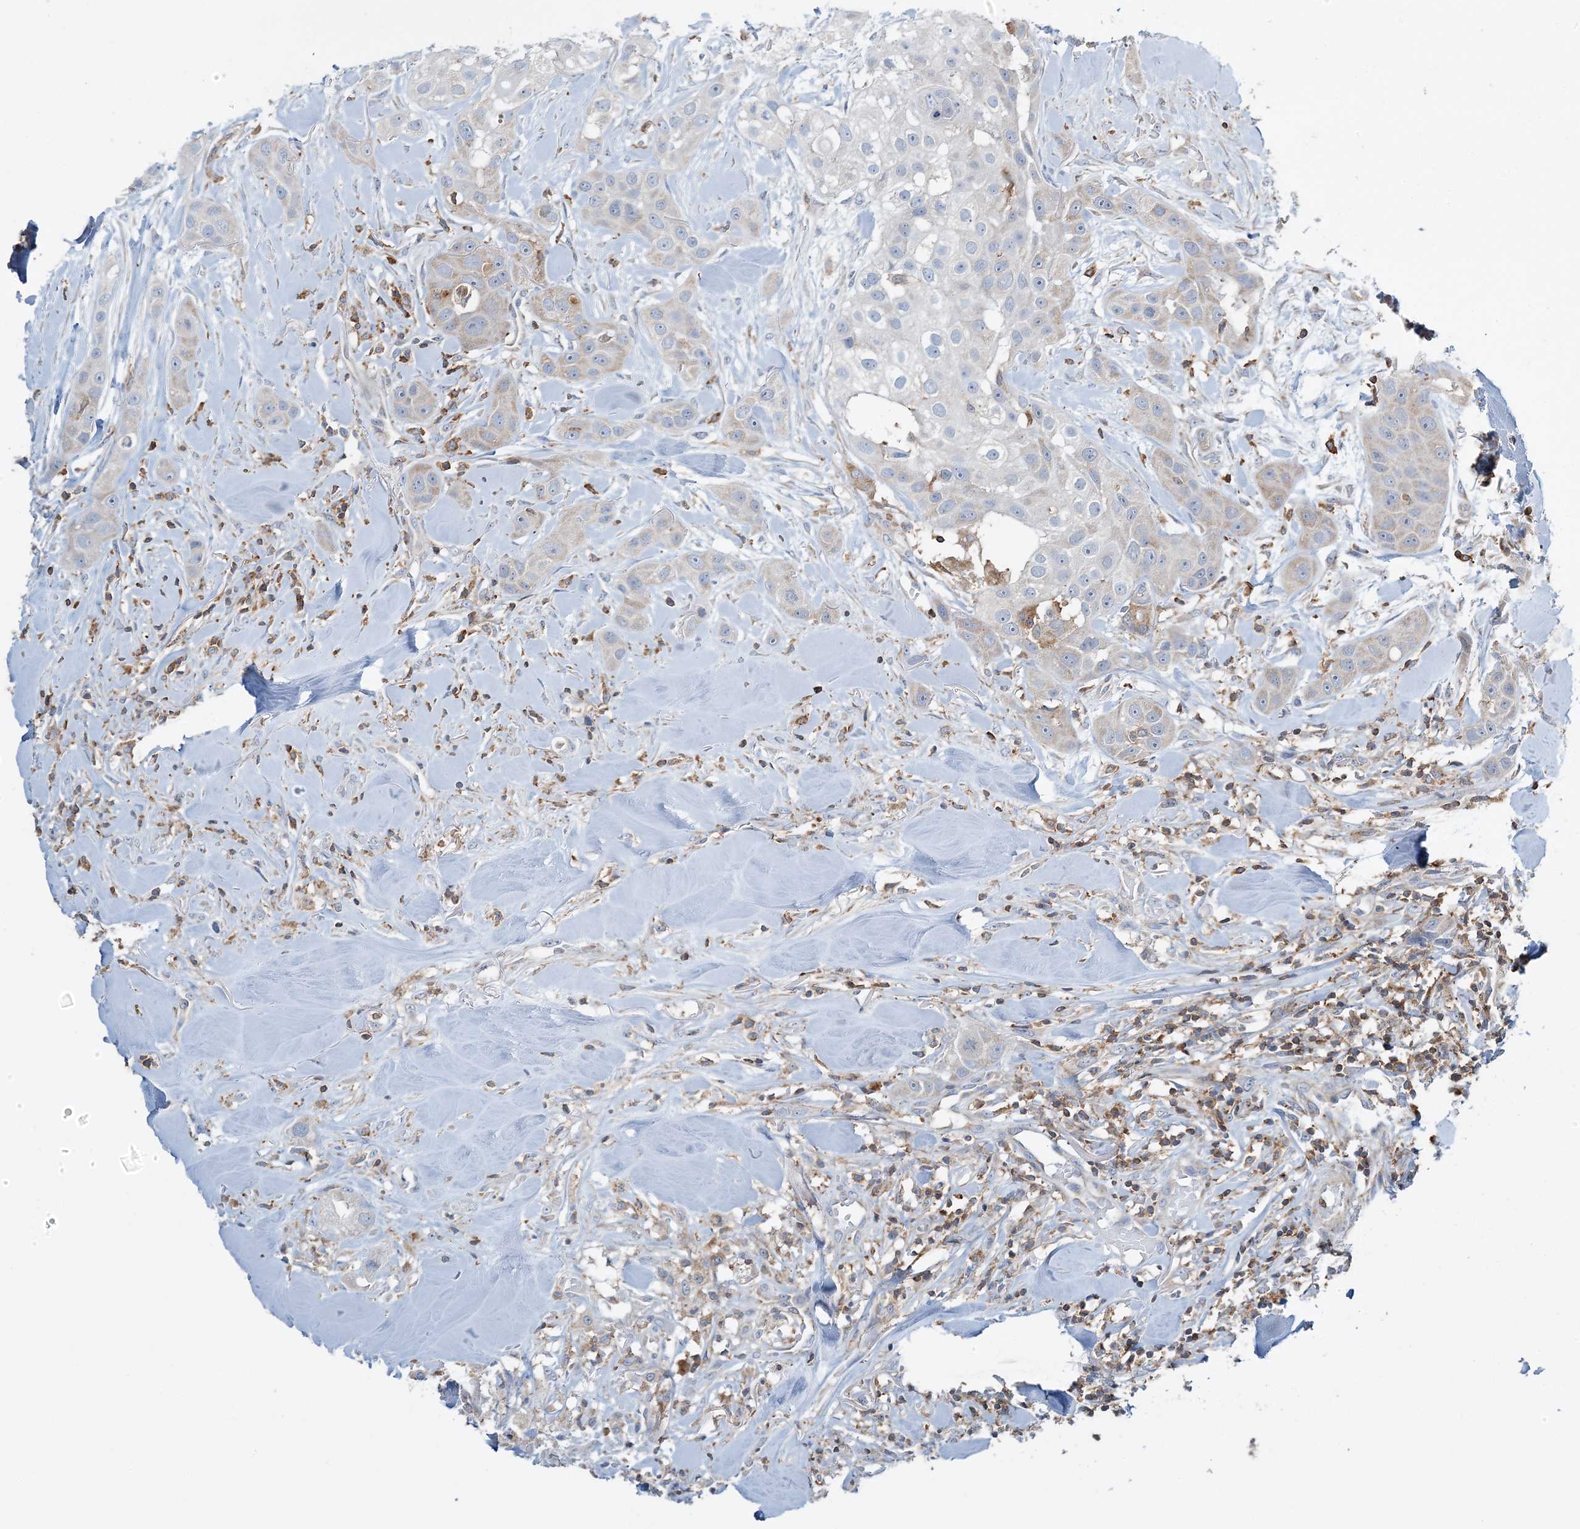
{"staining": {"intensity": "weak", "quantity": "<25%", "location": "cytoplasmic/membranous"}, "tissue": "head and neck cancer", "cell_type": "Tumor cells", "image_type": "cancer", "snomed": [{"axis": "morphology", "description": "Normal tissue, NOS"}, {"axis": "morphology", "description": "Squamous cell carcinoma, NOS"}, {"axis": "topography", "description": "Skeletal muscle"}, {"axis": "topography", "description": "Head-Neck"}], "caption": "IHC micrograph of neoplastic tissue: human squamous cell carcinoma (head and neck) stained with DAB reveals no significant protein staining in tumor cells.", "gene": "TMLHE", "patient": {"sex": "male", "age": 51}}